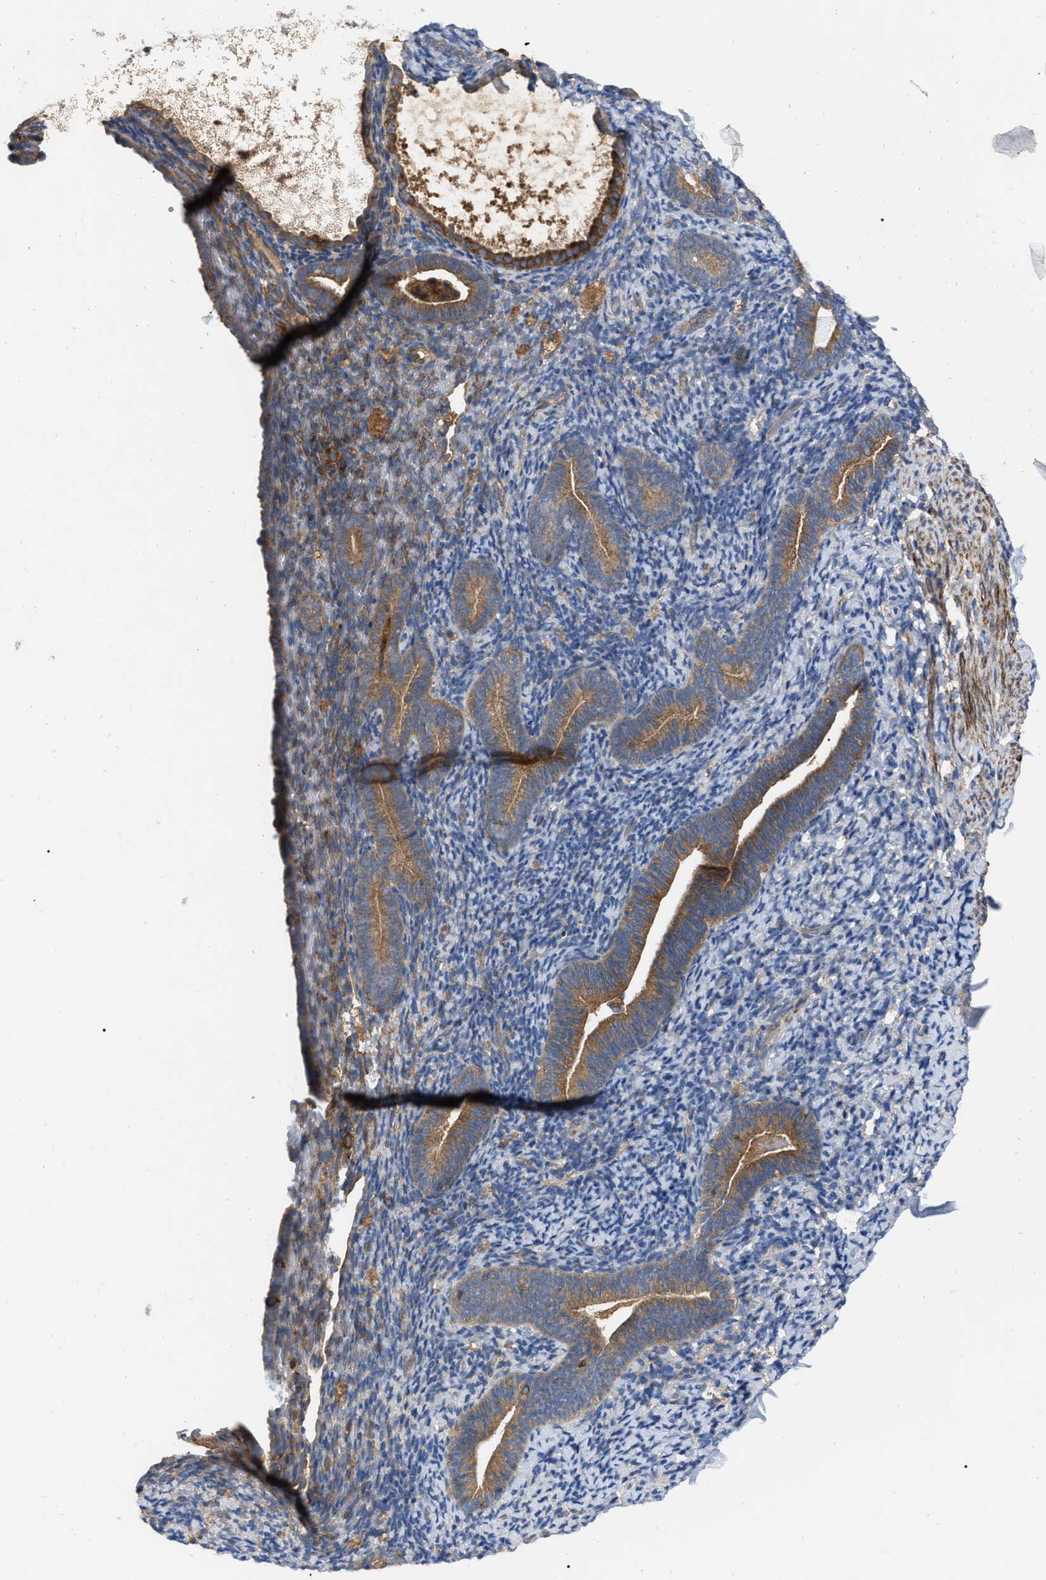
{"staining": {"intensity": "moderate", "quantity": "<25%", "location": "cytoplasmic/membranous"}, "tissue": "endometrium", "cell_type": "Cells in endometrial stroma", "image_type": "normal", "snomed": [{"axis": "morphology", "description": "Normal tissue, NOS"}, {"axis": "topography", "description": "Endometrium"}], "caption": "Immunohistochemistry of unremarkable endometrium displays low levels of moderate cytoplasmic/membranous expression in about <25% of cells in endometrial stroma.", "gene": "RABEP1", "patient": {"sex": "female", "age": 51}}